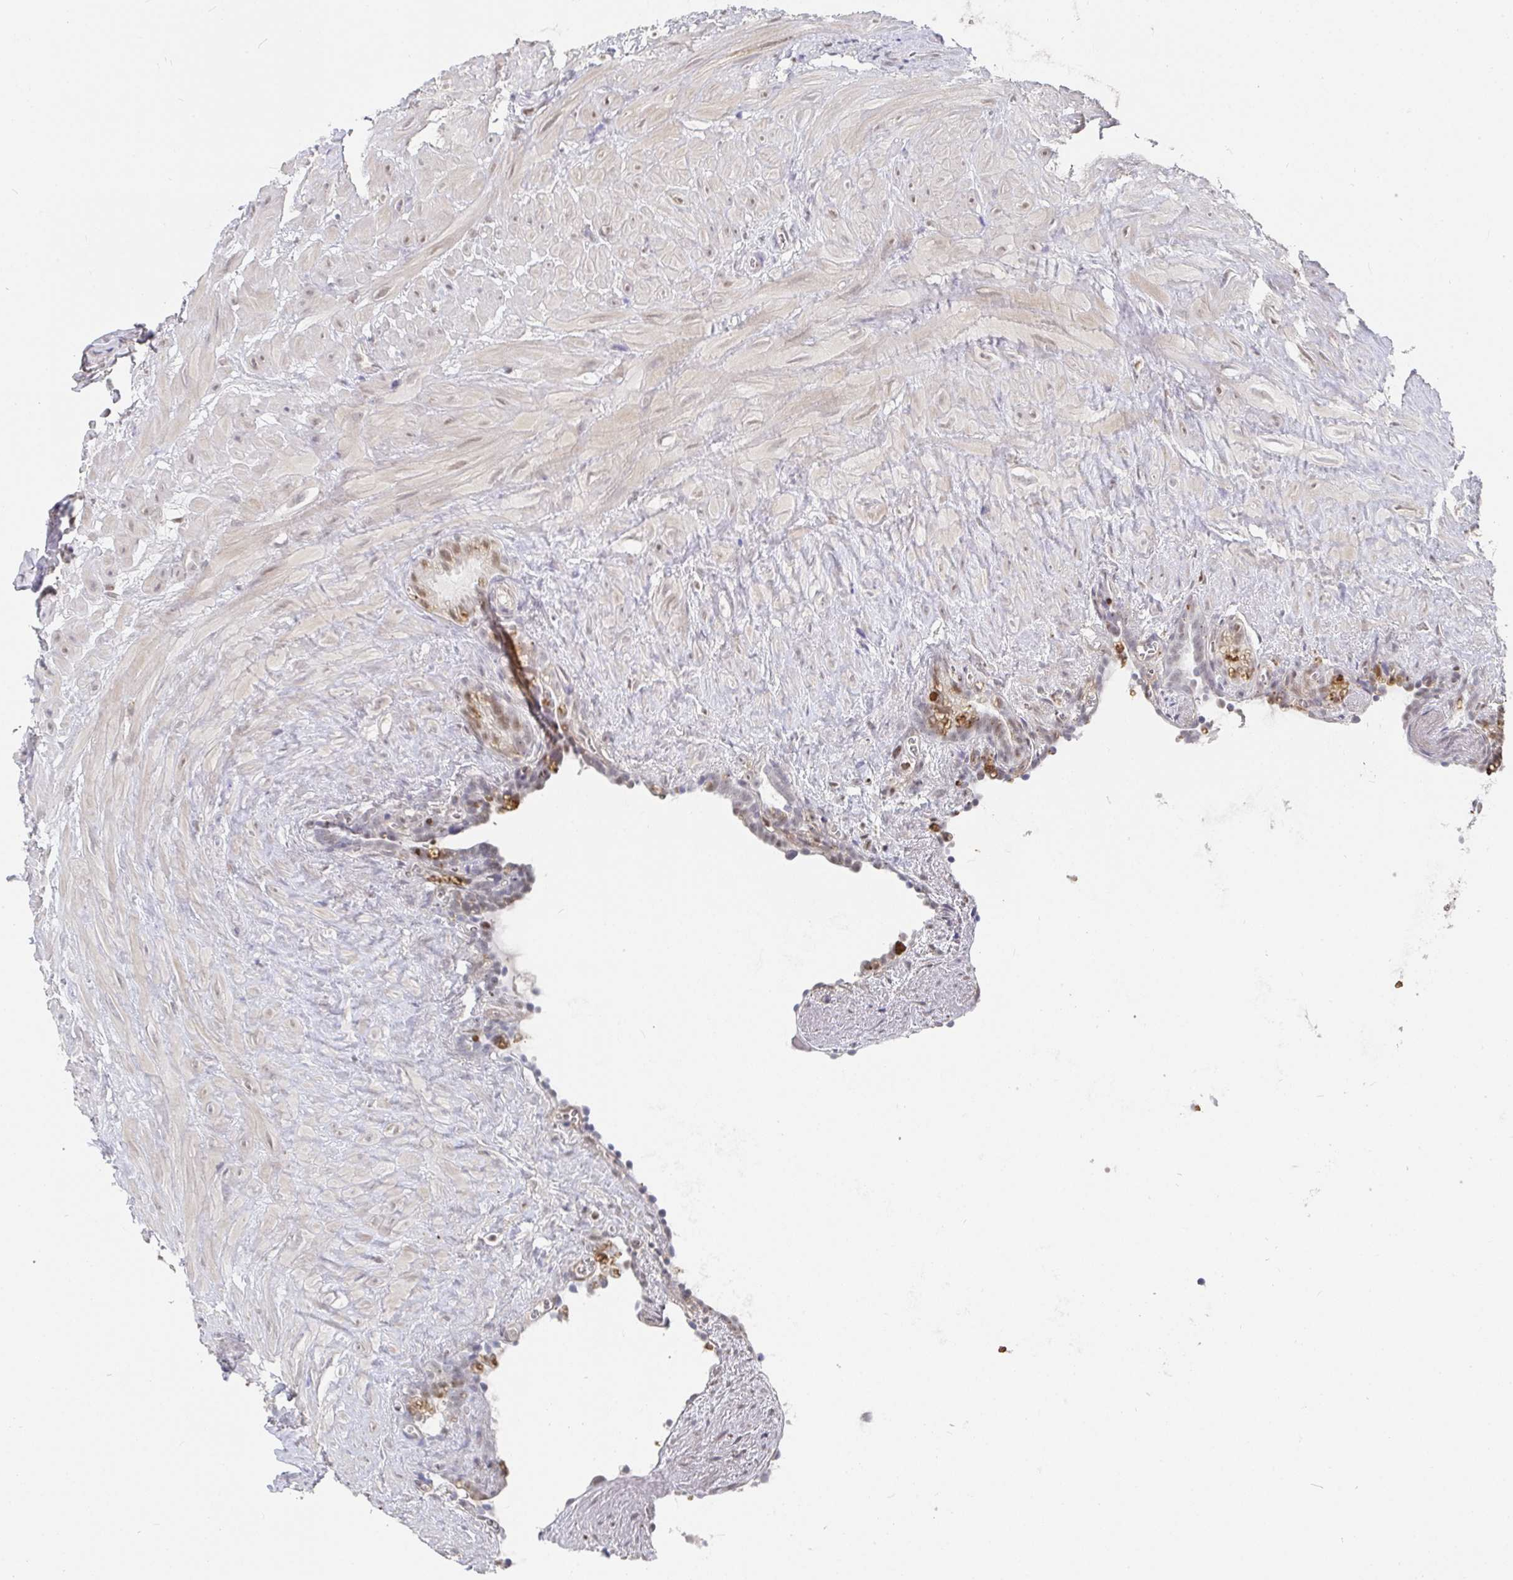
{"staining": {"intensity": "negative", "quantity": "none", "location": "none"}, "tissue": "seminal vesicle", "cell_type": "Glandular cells", "image_type": "normal", "snomed": [{"axis": "morphology", "description": "Normal tissue, NOS"}, {"axis": "topography", "description": "Seminal veicle"}], "caption": "Immunohistochemical staining of benign human seminal vesicle shows no significant expression in glandular cells. (Stains: DAB (3,3'-diaminobenzidine) immunohistochemistry with hematoxylin counter stain, Microscopy: brightfield microscopy at high magnification).", "gene": "RCOR1", "patient": {"sex": "male", "age": 76}}